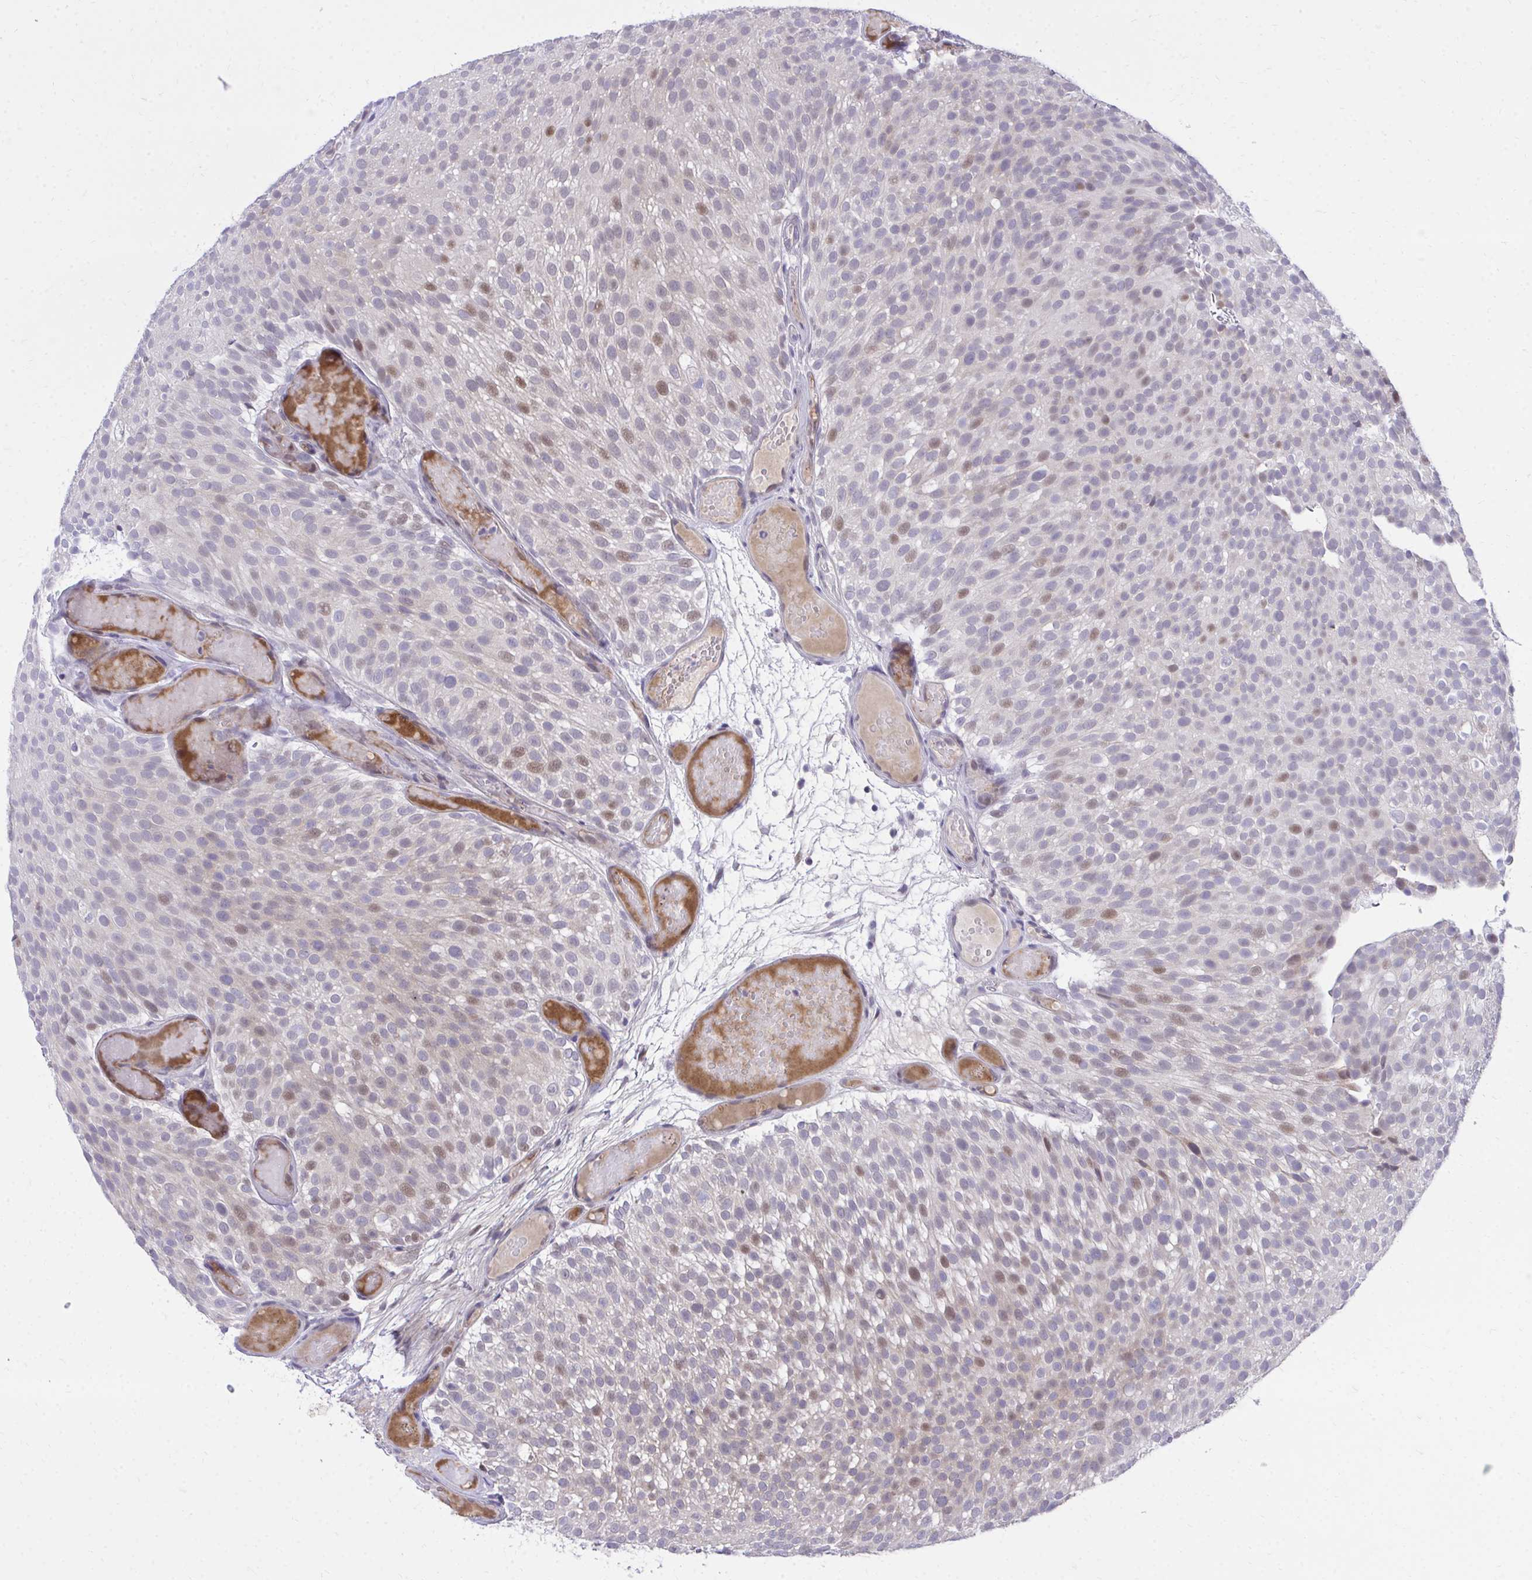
{"staining": {"intensity": "moderate", "quantity": "<25%", "location": "nuclear"}, "tissue": "urothelial cancer", "cell_type": "Tumor cells", "image_type": "cancer", "snomed": [{"axis": "morphology", "description": "Urothelial carcinoma, Low grade"}, {"axis": "topography", "description": "Urinary bladder"}], "caption": "About <25% of tumor cells in urothelial carcinoma (low-grade) exhibit moderate nuclear protein expression as visualized by brown immunohistochemical staining.", "gene": "C14orf39", "patient": {"sex": "male", "age": 78}}